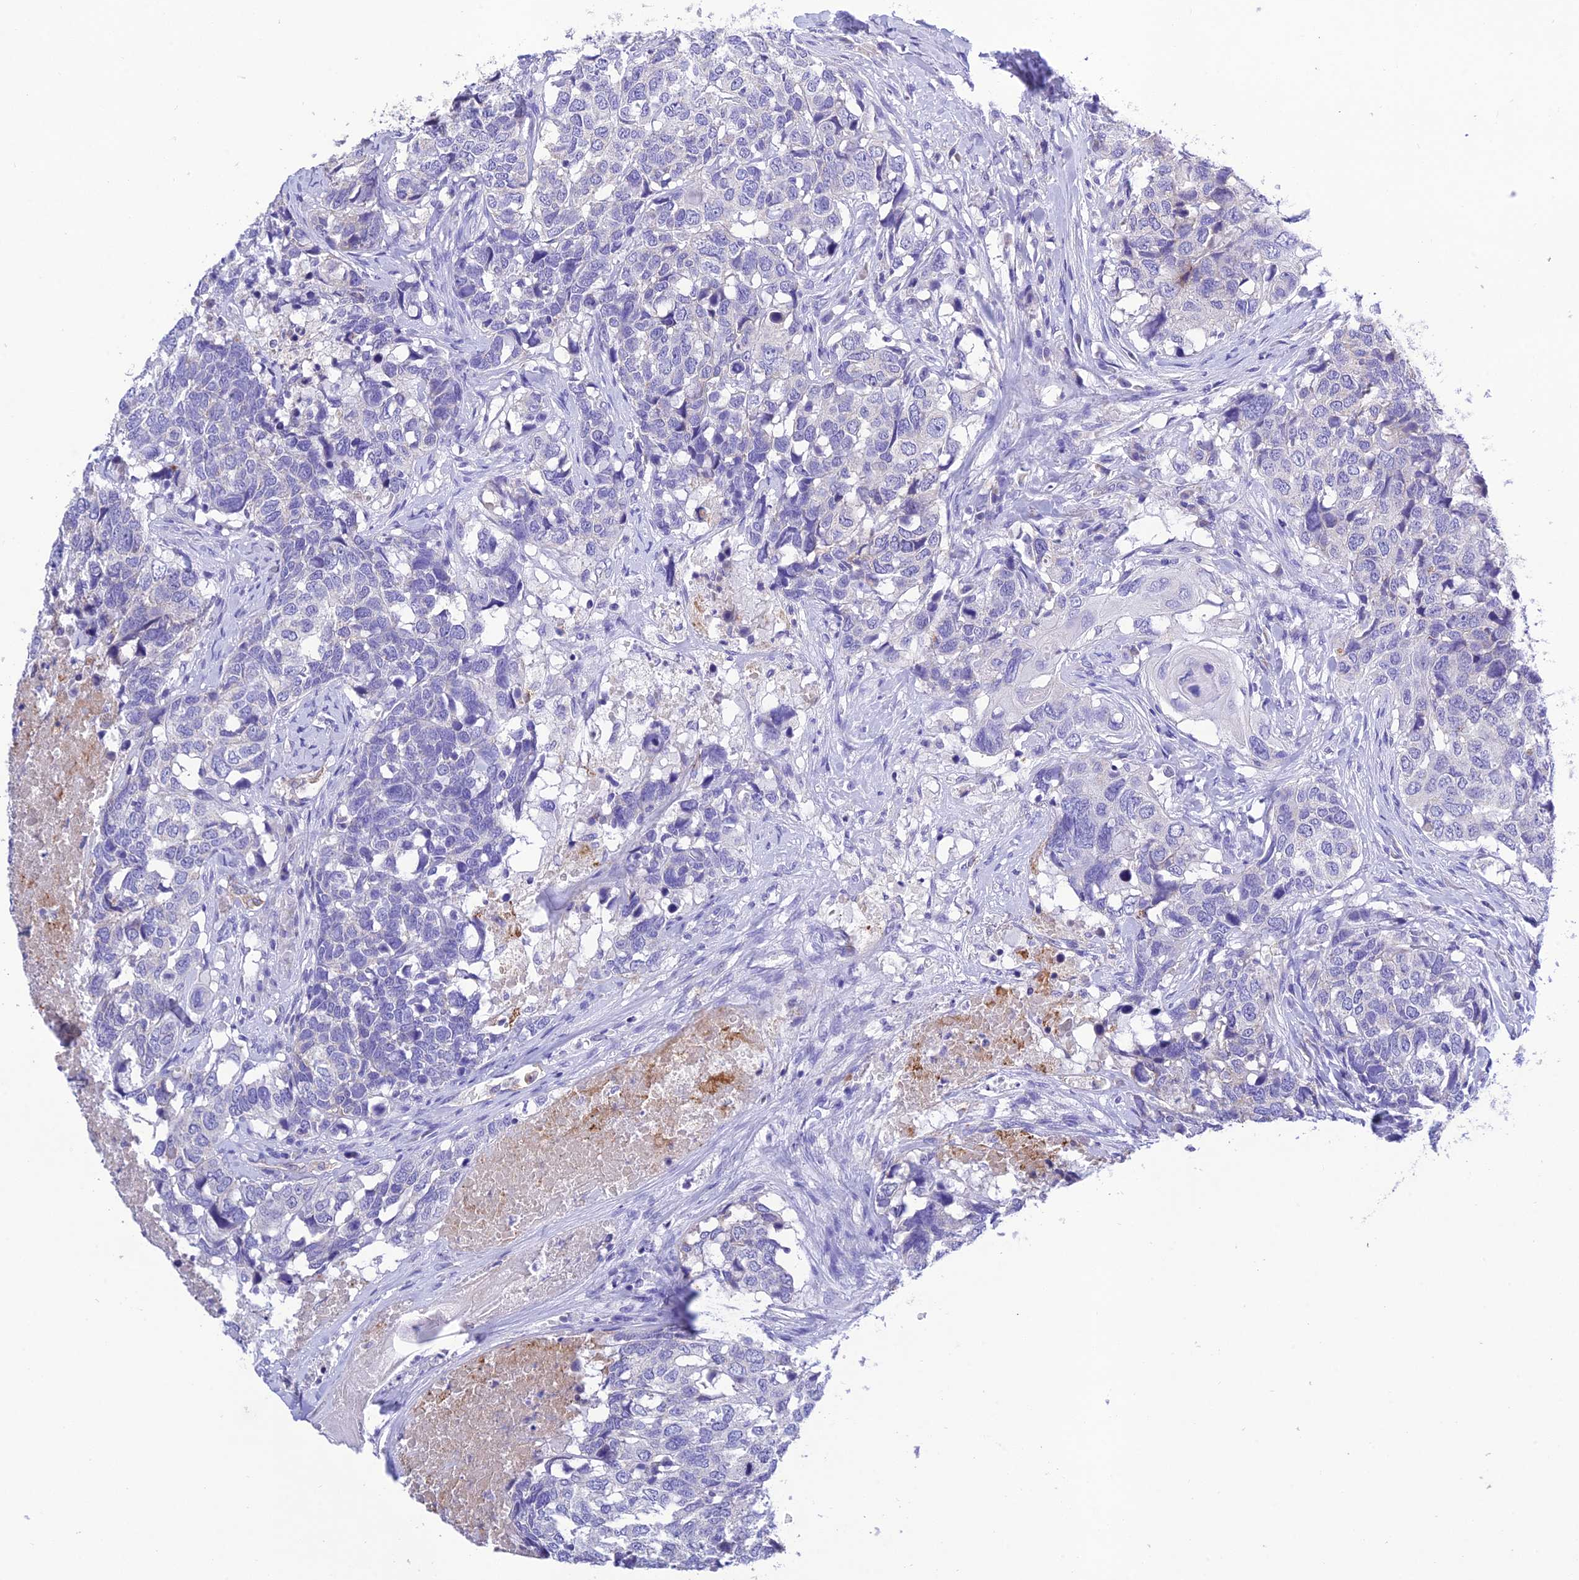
{"staining": {"intensity": "negative", "quantity": "none", "location": "none"}, "tissue": "head and neck cancer", "cell_type": "Tumor cells", "image_type": "cancer", "snomed": [{"axis": "morphology", "description": "Squamous cell carcinoma, NOS"}, {"axis": "topography", "description": "Head-Neck"}], "caption": "A micrograph of head and neck cancer (squamous cell carcinoma) stained for a protein reveals no brown staining in tumor cells.", "gene": "MS4A5", "patient": {"sex": "male", "age": 66}}